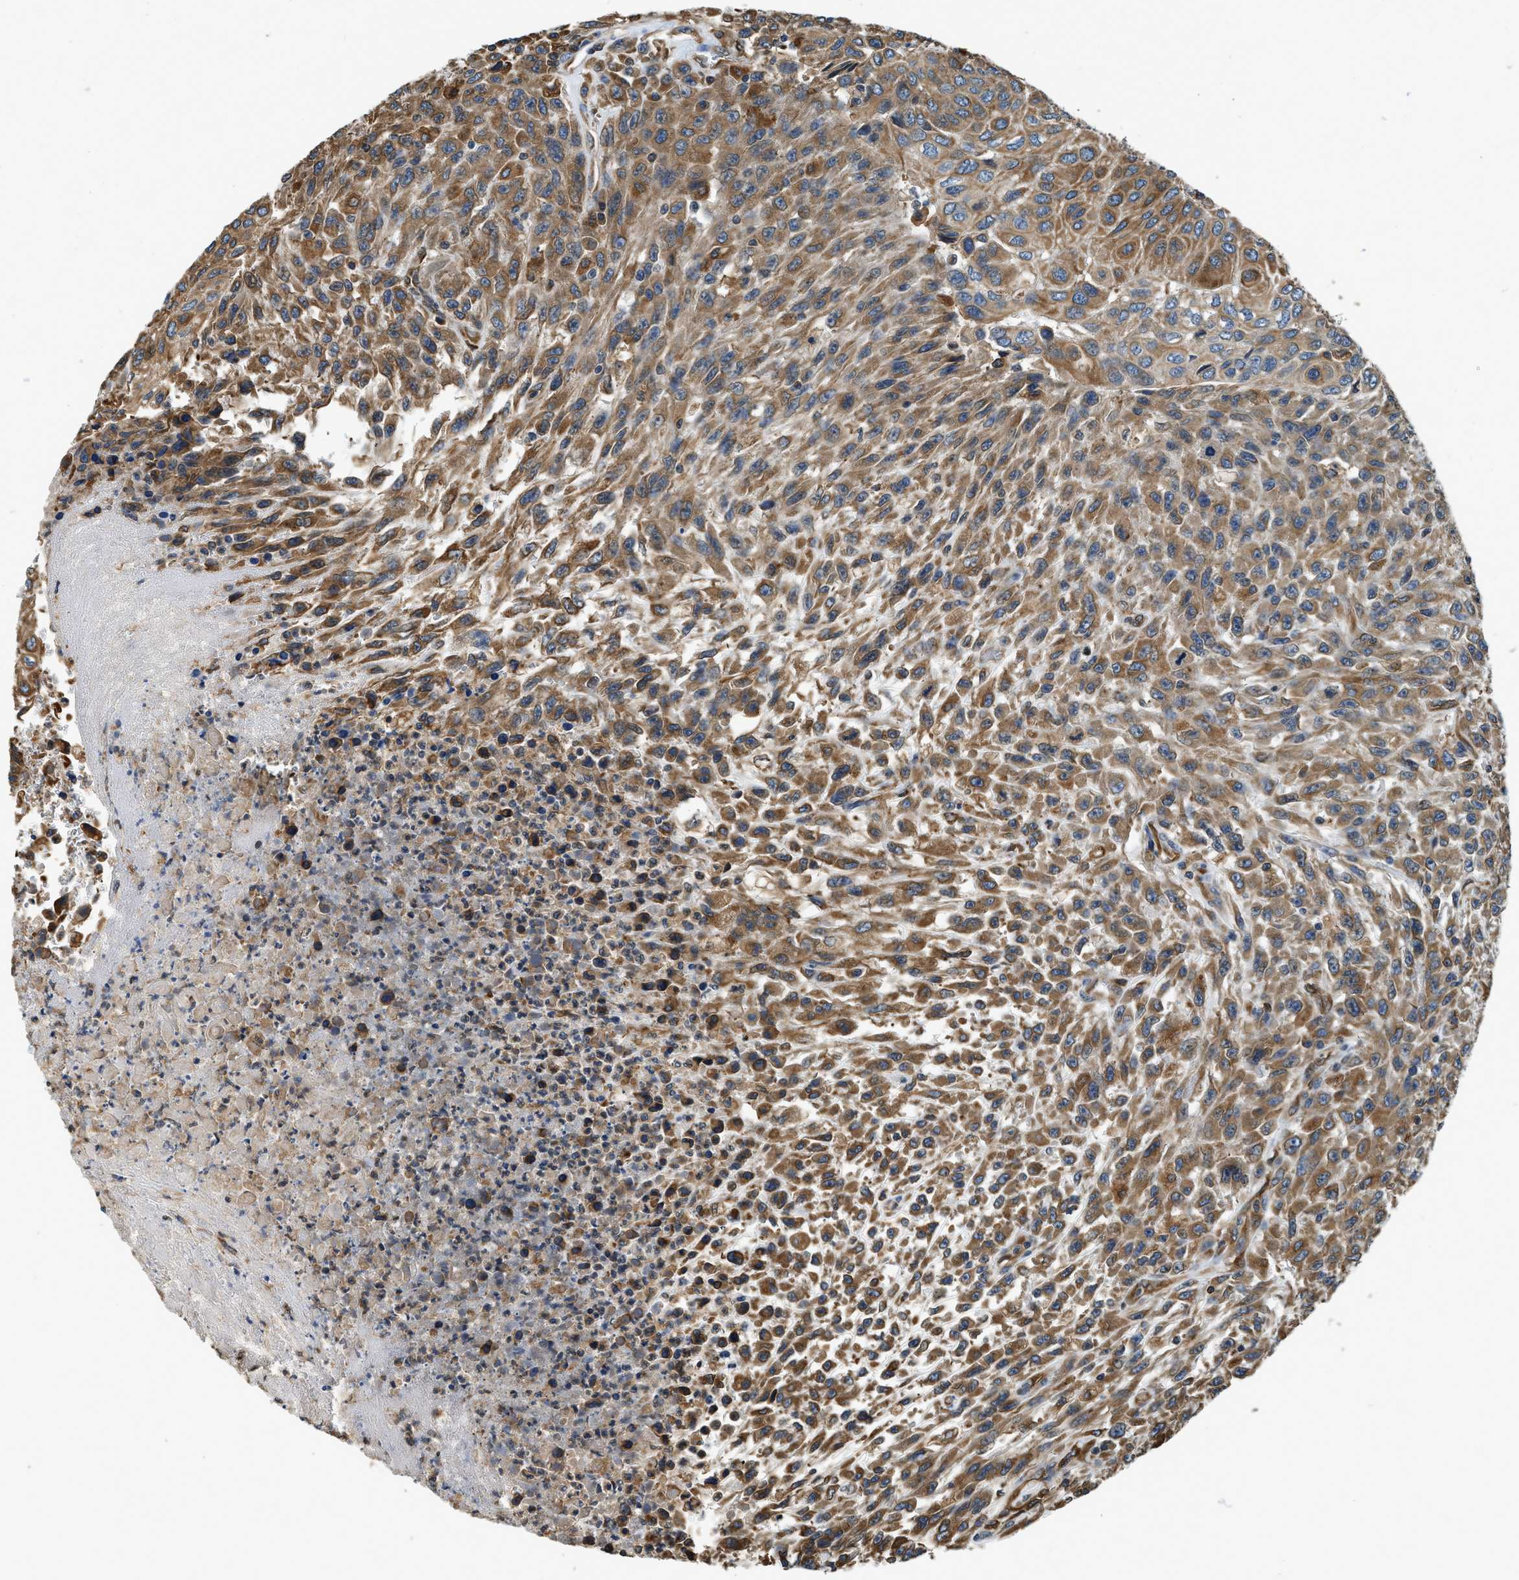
{"staining": {"intensity": "moderate", "quantity": ">75%", "location": "cytoplasmic/membranous"}, "tissue": "urothelial cancer", "cell_type": "Tumor cells", "image_type": "cancer", "snomed": [{"axis": "morphology", "description": "Urothelial carcinoma, High grade"}, {"axis": "topography", "description": "Urinary bladder"}], "caption": "Urothelial carcinoma (high-grade) was stained to show a protein in brown. There is medium levels of moderate cytoplasmic/membranous positivity in about >75% of tumor cells.", "gene": "BCAP31", "patient": {"sex": "male", "age": 66}}